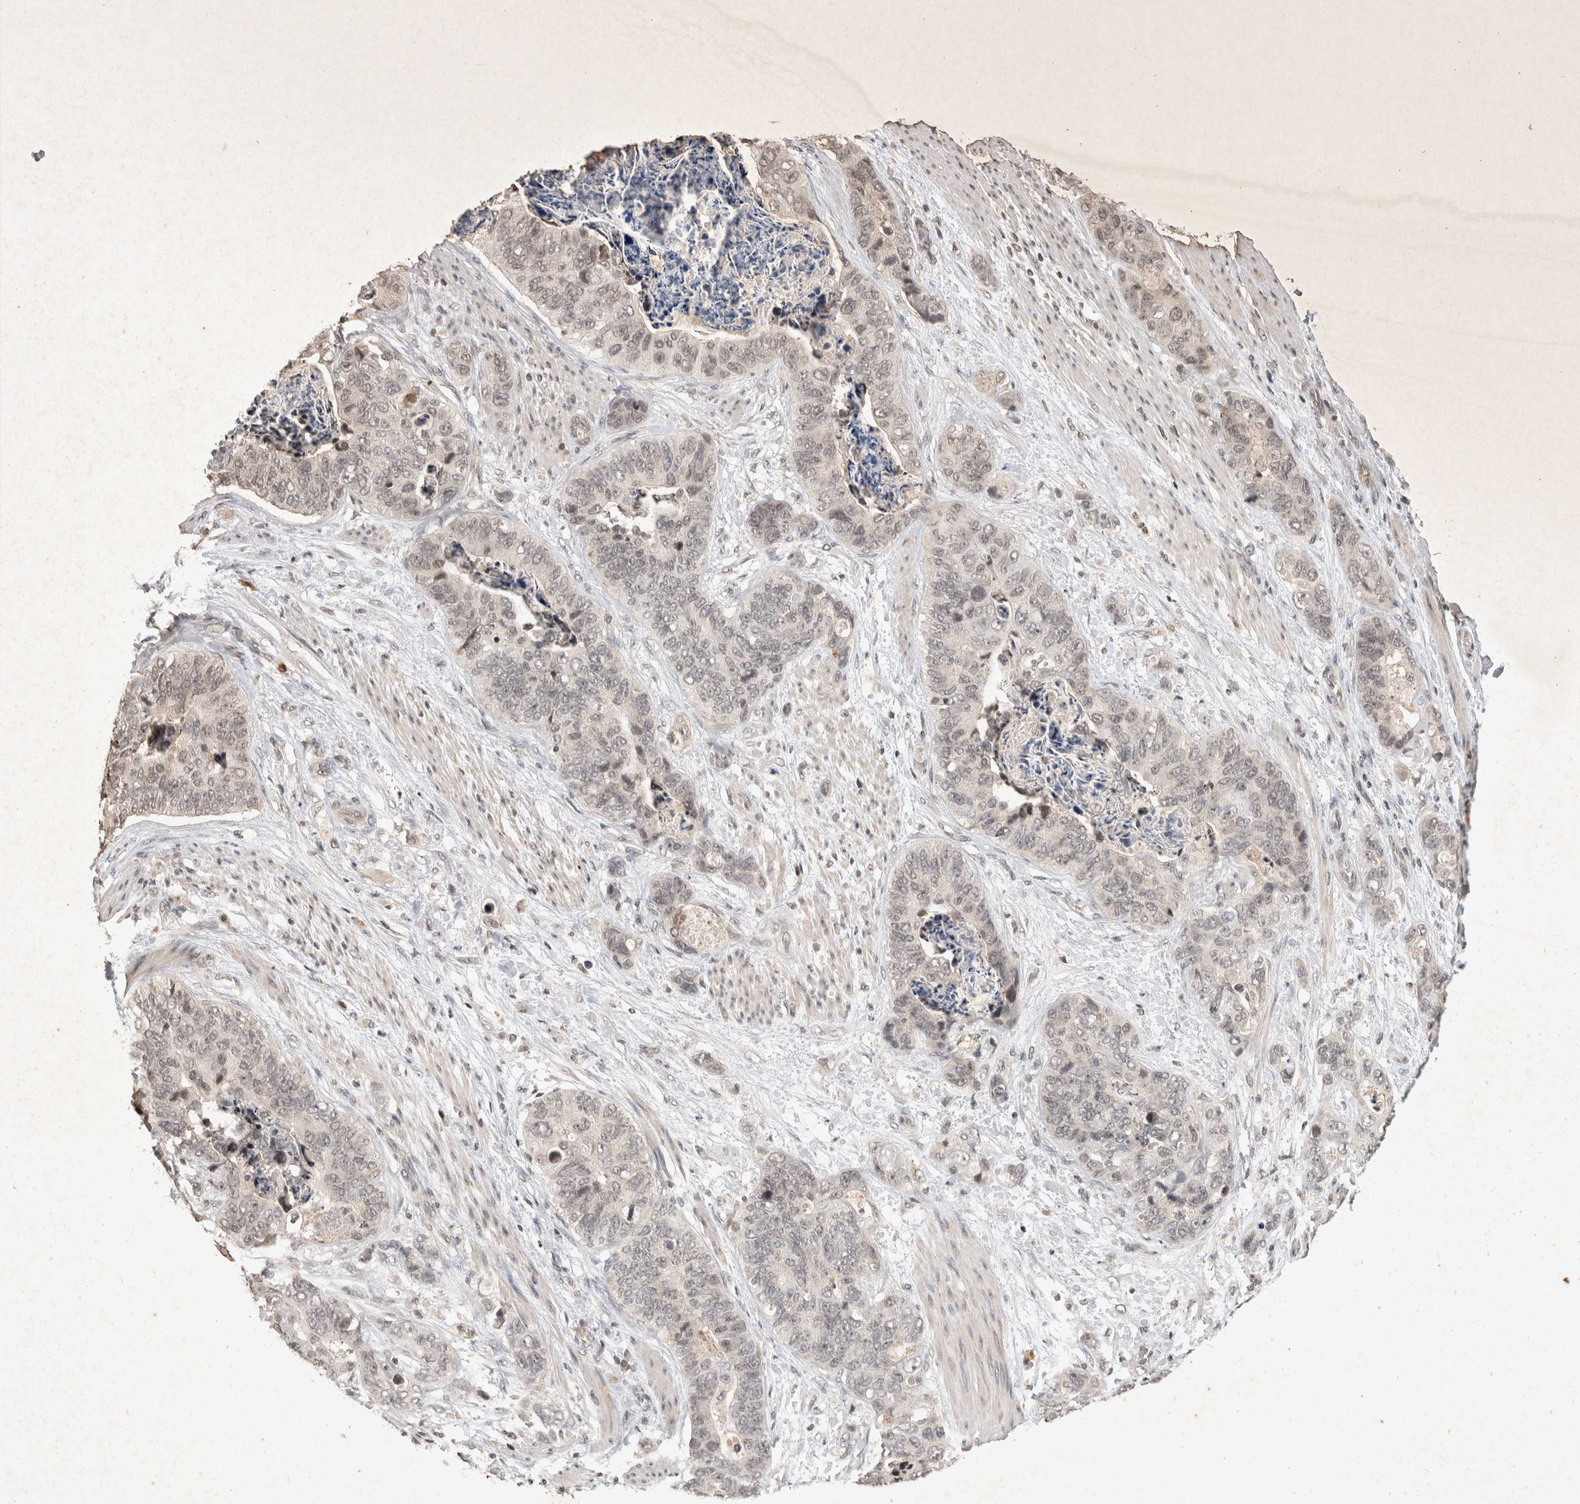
{"staining": {"intensity": "negative", "quantity": "none", "location": "none"}, "tissue": "stomach cancer", "cell_type": "Tumor cells", "image_type": "cancer", "snomed": [{"axis": "morphology", "description": "Normal tissue, NOS"}, {"axis": "morphology", "description": "Adenocarcinoma, NOS"}, {"axis": "topography", "description": "Stomach"}], "caption": "Stomach adenocarcinoma stained for a protein using immunohistochemistry reveals no positivity tumor cells.", "gene": "HRK", "patient": {"sex": "female", "age": 89}}